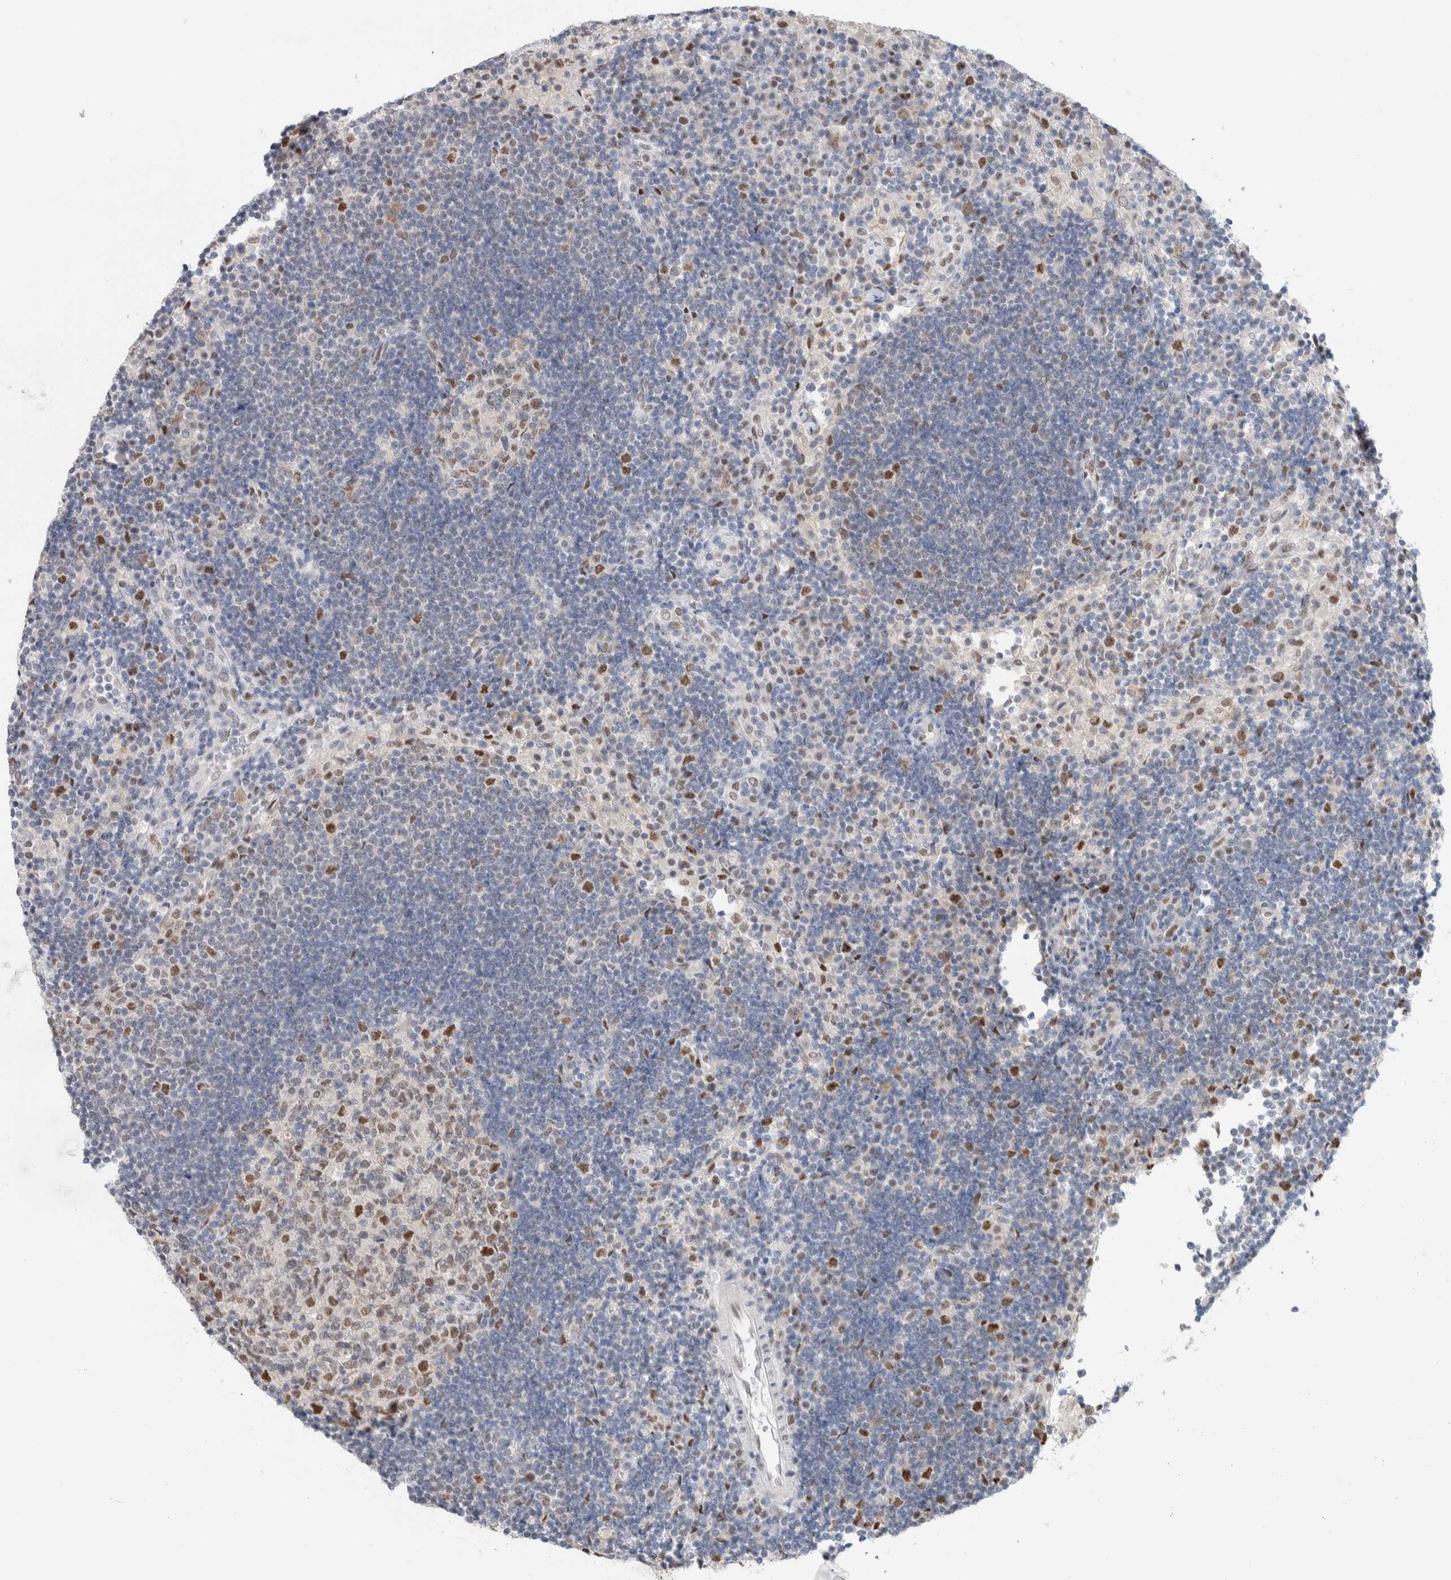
{"staining": {"intensity": "moderate", "quantity": ">75%", "location": "nuclear"}, "tissue": "lymph node", "cell_type": "Germinal center cells", "image_type": "normal", "snomed": [{"axis": "morphology", "description": "Normal tissue, NOS"}, {"axis": "topography", "description": "Lymph node"}], "caption": "Immunohistochemical staining of unremarkable human lymph node shows medium levels of moderate nuclear expression in approximately >75% of germinal center cells.", "gene": "PRMT1", "patient": {"sex": "female", "age": 53}}